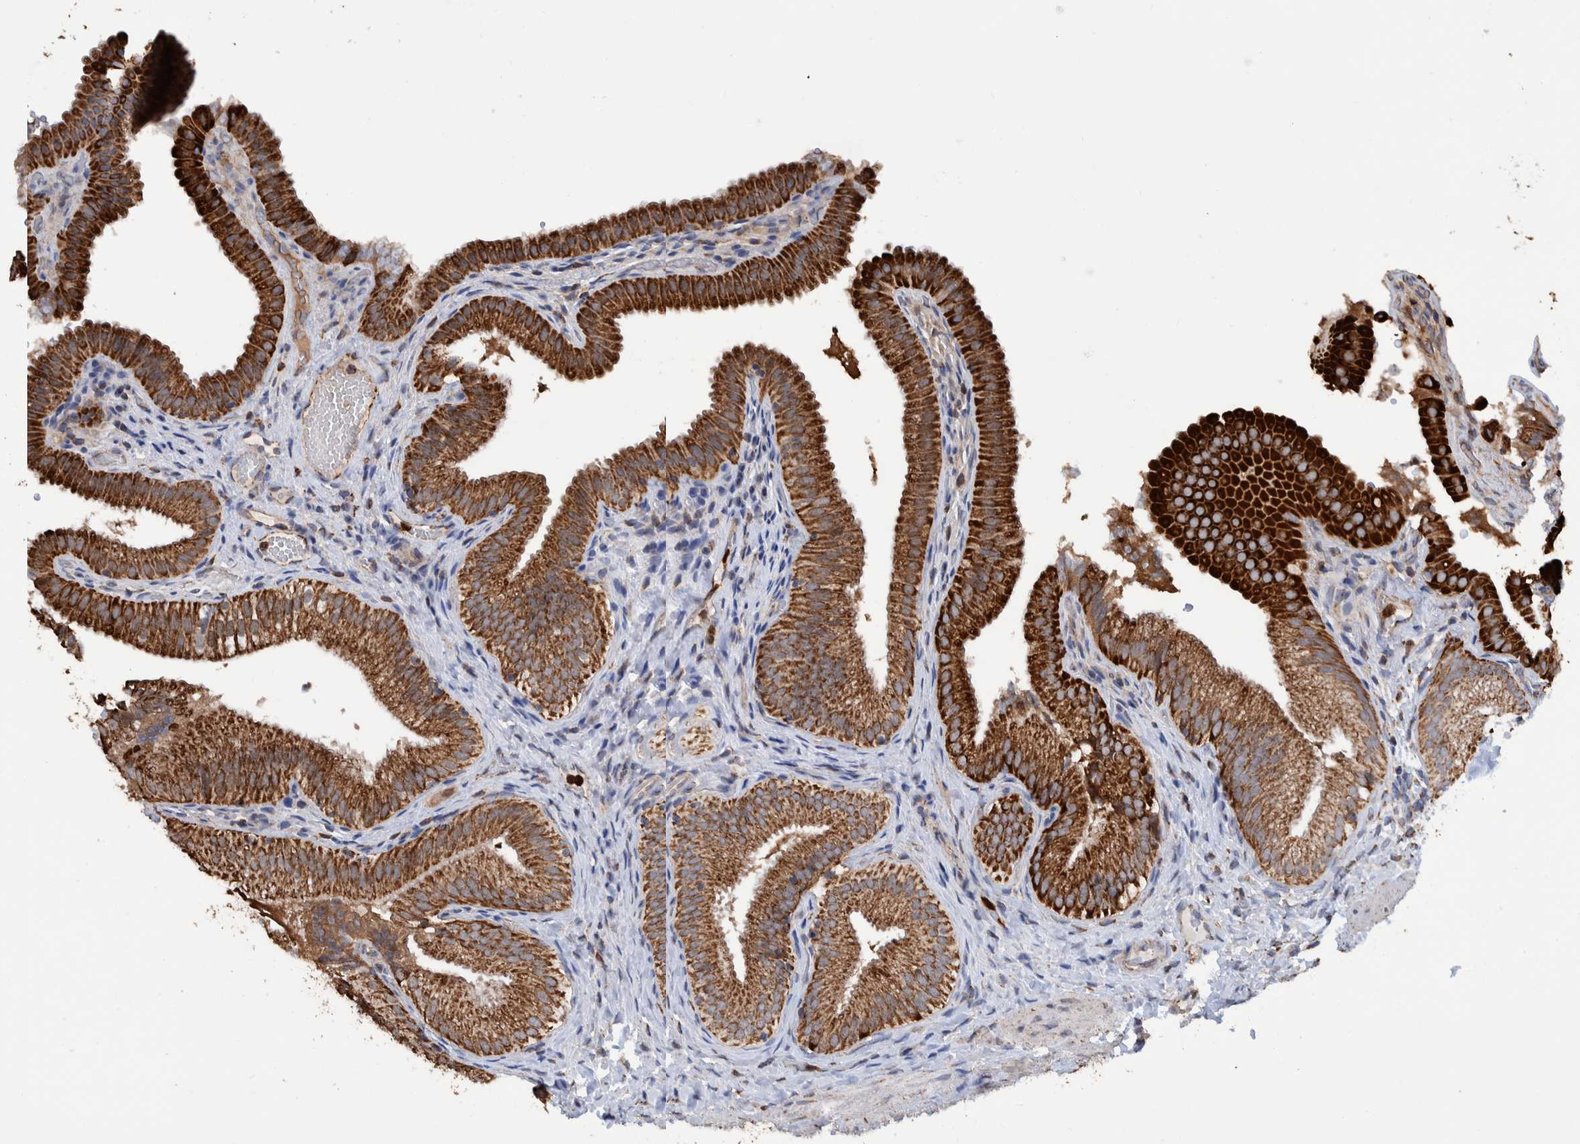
{"staining": {"intensity": "strong", "quantity": ">75%", "location": "cytoplasmic/membranous"}, "tissue": "gallbladder", "cell_type": "Glandular cells", "image_type": "normal", "snomed": [{"axis": "morphology", "description": "Normal tissue, NOS"}, {"axis": "topography", "description": "Gallbladder"}], "caption": "Immunohistochemistry (IHC) (DAB) staining of normal gallbladder reveals strong cytoplasmic/membranous protein positivity in approximately >75% of glandular cells.", "gene": "DECR1", "patient": {"sex": "female", "age": 30}}